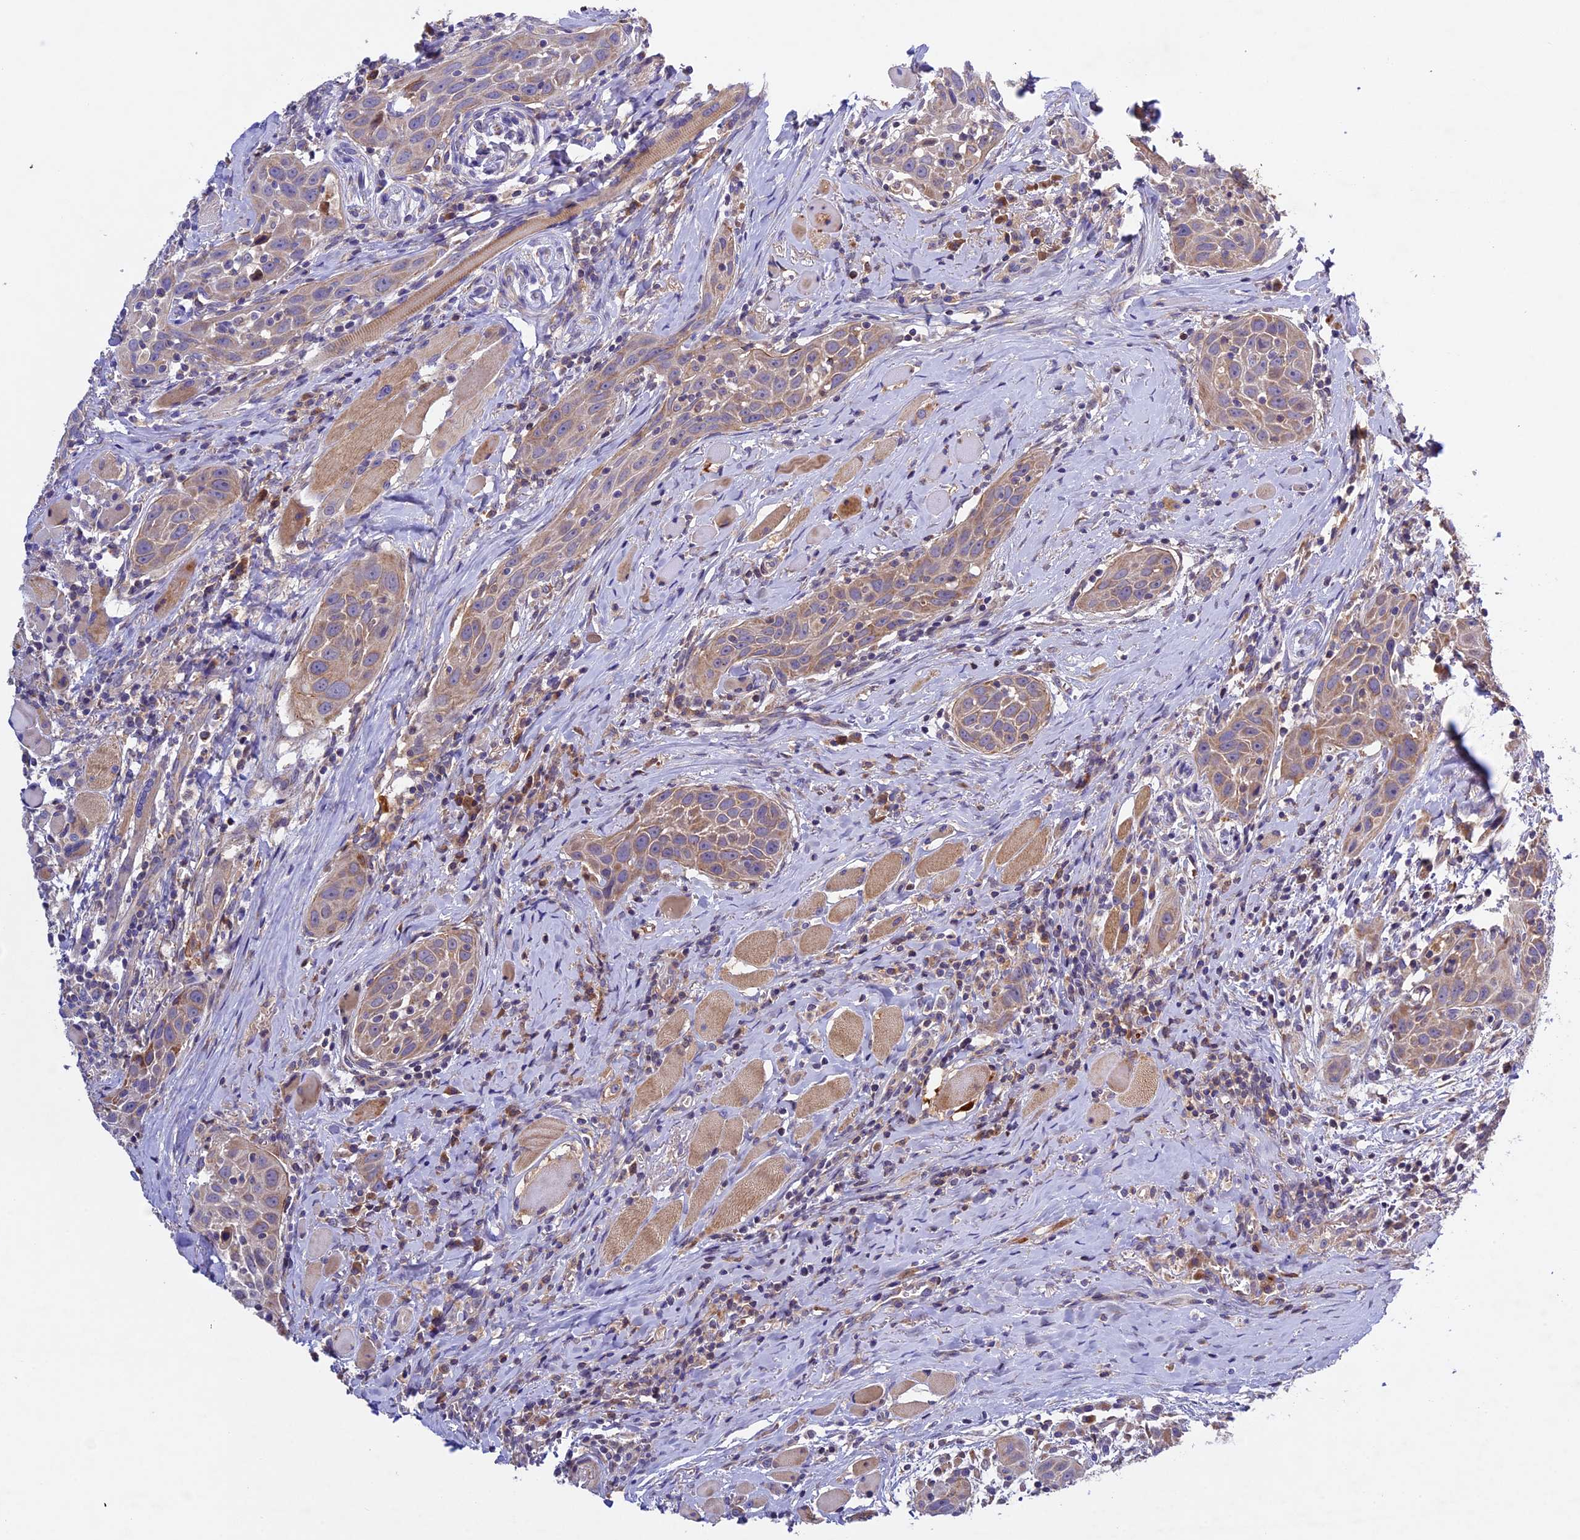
{"staining": {"intensity": "weak", "quantity": ">75%", "location": "cytoplasmic/membranous"}, "tissue": "head and neck cancer", "cell_type": "Tumor cells", "image_type": "cancer", "snomed": [{"axis": "morphology", "description": "Squamous cell carcinoma, NOS"}, {"axis": "topography", "description": "Oral tissue"}, {"axis": "topography", "description": "Head-Neck"}], "caption": "There is low levels of weak cytoplasmic/membranous positivity in tumor cells of squamous cell carcinoma (head and neck), as demonstrated by immunohistochemical staining (brown color).", "gene": "OCEL1", "patient": {"sex": "female", "age": 50}}